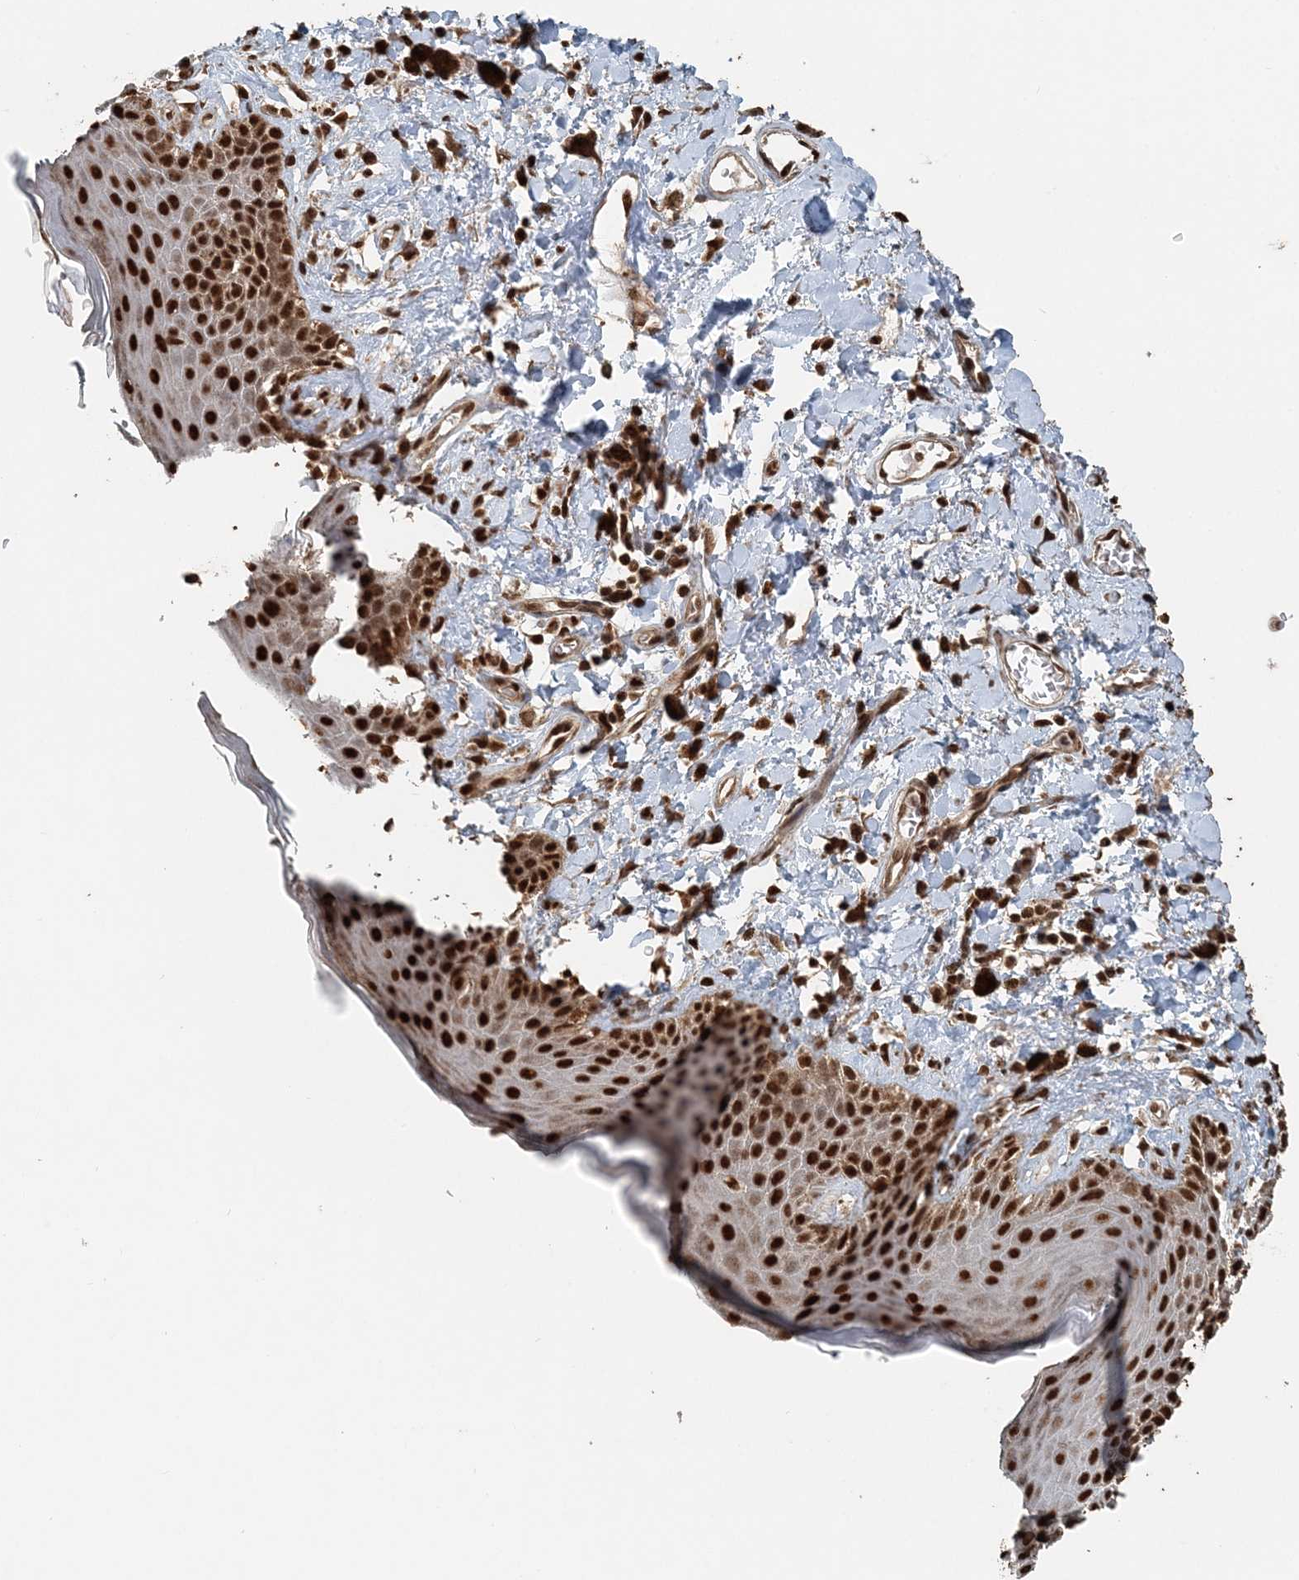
{"staining": {"intensity": "strong", "quantity": ">75%", "location": "nuclear"}, "tissue": "skin", "cell_type": "Epidermal cells", "image_type": "normal", "snomed": [{"axis": "morphology", "description": "Normal tissue, NOS"}, {"axis": "topography", "description": "Anal"}], "caption": "Benign skin was stained to show a protein in brown. There is high levels of strong nuclear staining in approximately >75% of epidermal cells.", "gene": "ARHGAP35", "patient": {"sex": "female", "age": 78}}